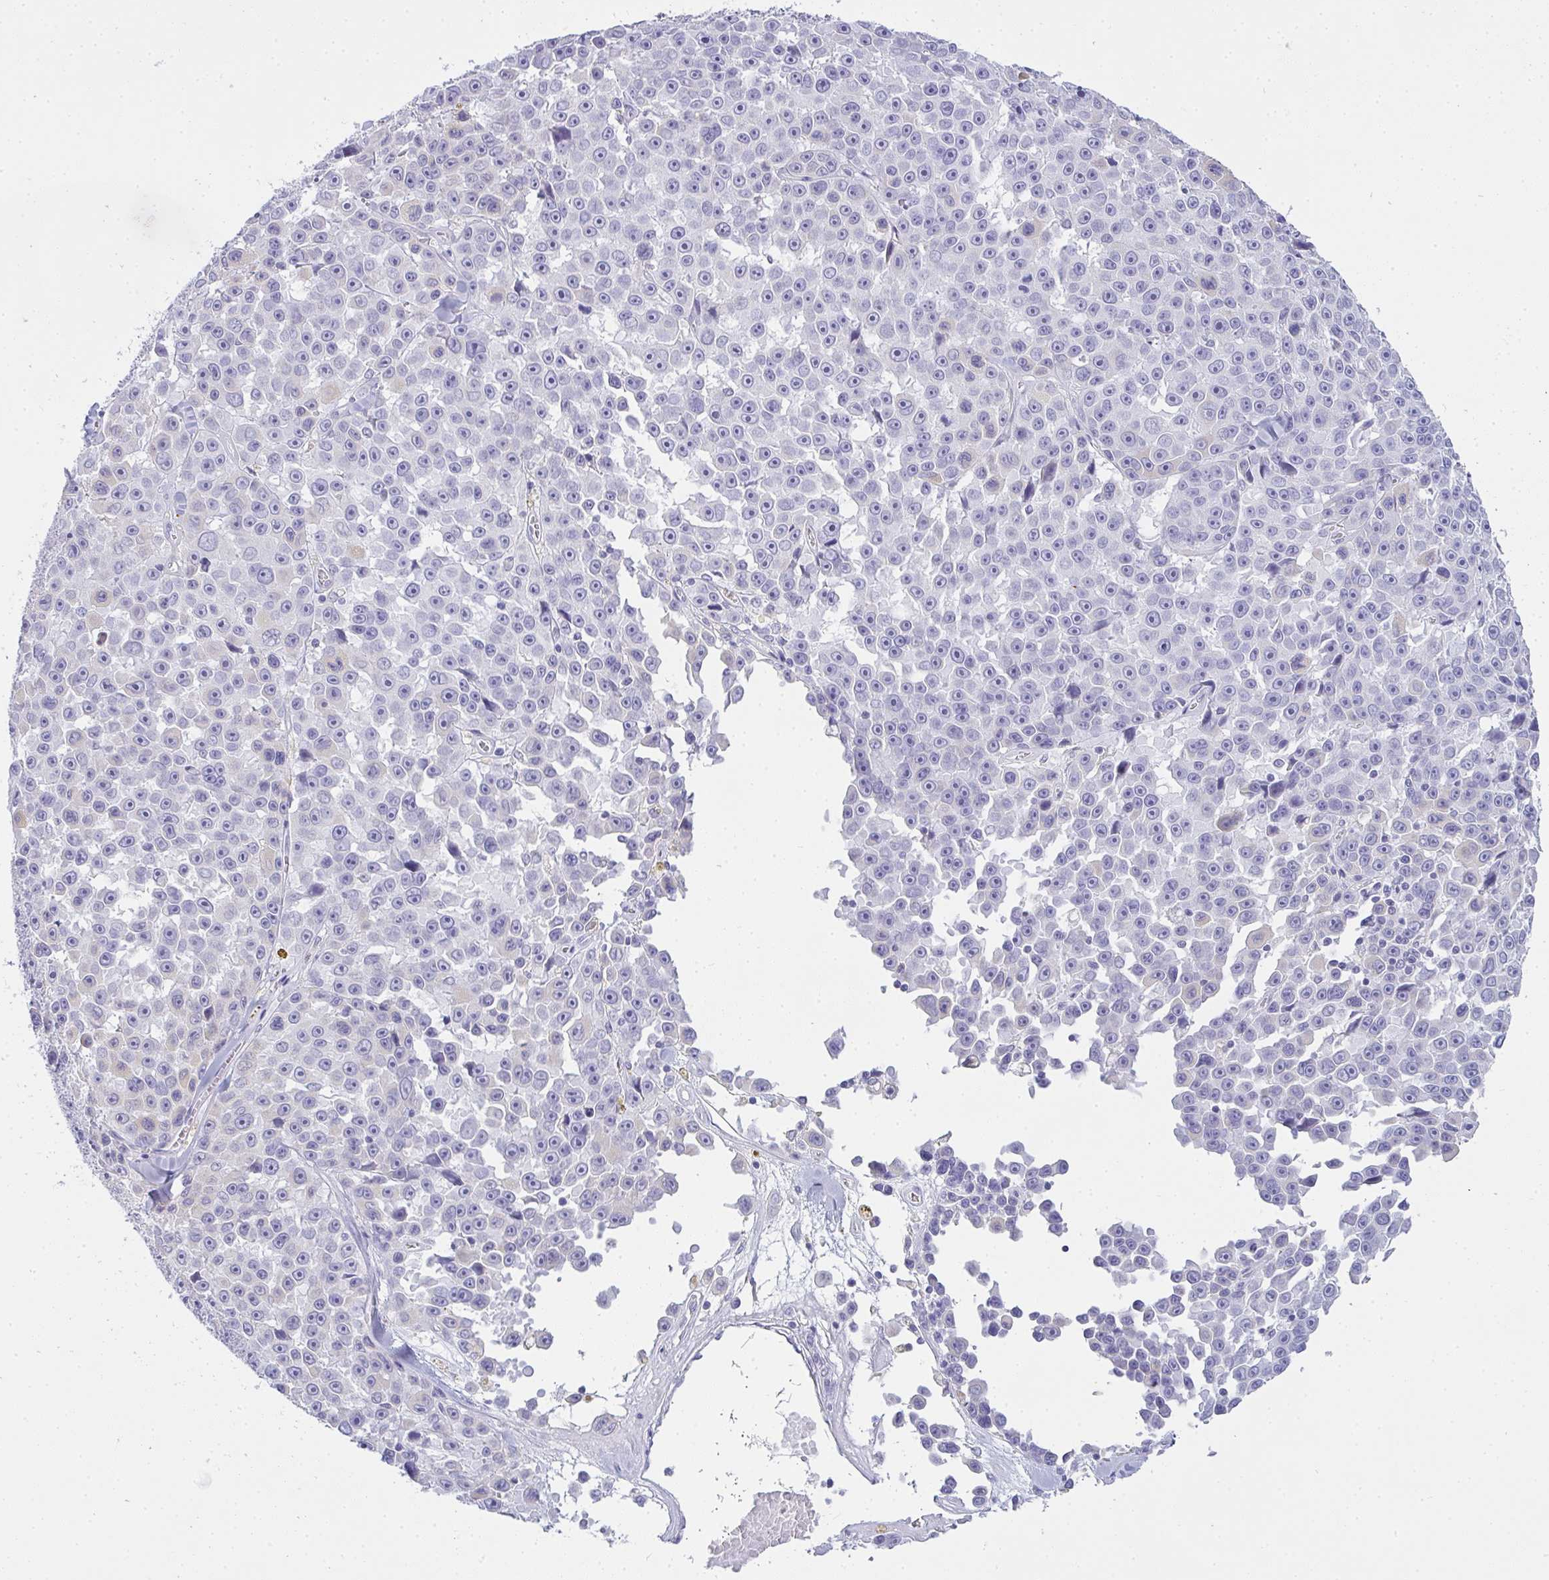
{"staining": {"intensity": "negative", "quantity": "none", "location": "none"}, "tissue": "melanoma", "cell_type": "Tumor cells", "image_type": "cancer", "snomed": [{"axis": "morphology", "description": "Malignant melanoma, NOS"}, {"axis": "topography", "description": "Skin"}], "caption": "This is an immunohistochemistry (IHC) photomicrograph of melanoma. There is no expression in tumor cells.", "gene": "GSDMB", "patient": {"sex": "female", "age": 66}}